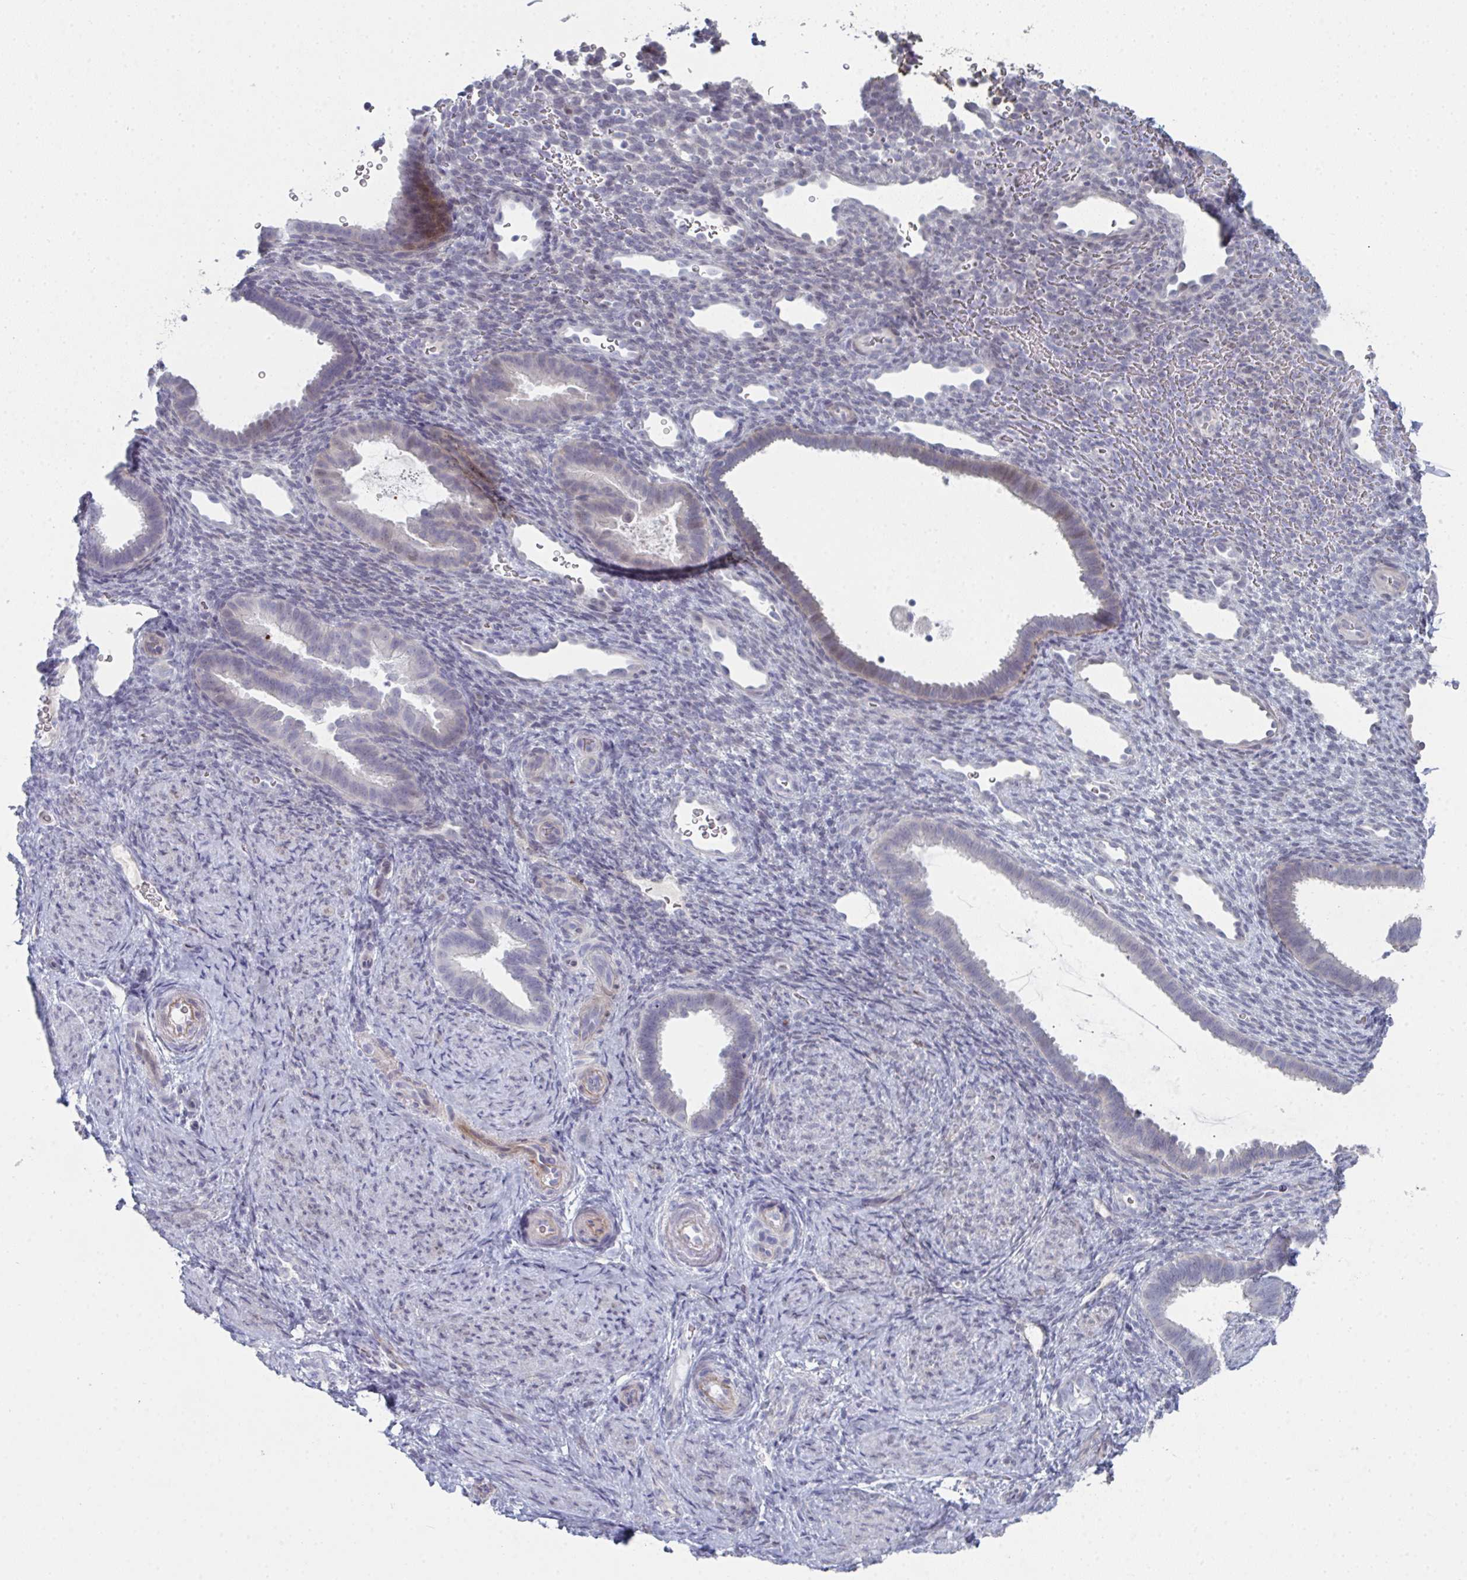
{"staining": {"intensity": "negative", "quantity": "none", "location": "none"}, "tissue": "endometrium", "cell_type": "Cells in endometrial stroma", "image_type": "normal", "snomed": [{"axis": "morphology", "description": "Normal tissue, NOS"}, {"axis": "topography", "description": "Endometrium"}], "caption": "Immunohistochemistry (IHC) photomicrograph of normal human endometrium stained for a protein (brown), which shows no positivity in cells in endometrial stroma.", "gene": "A1CF", "patient": {"sex": "female", "age": 34}}